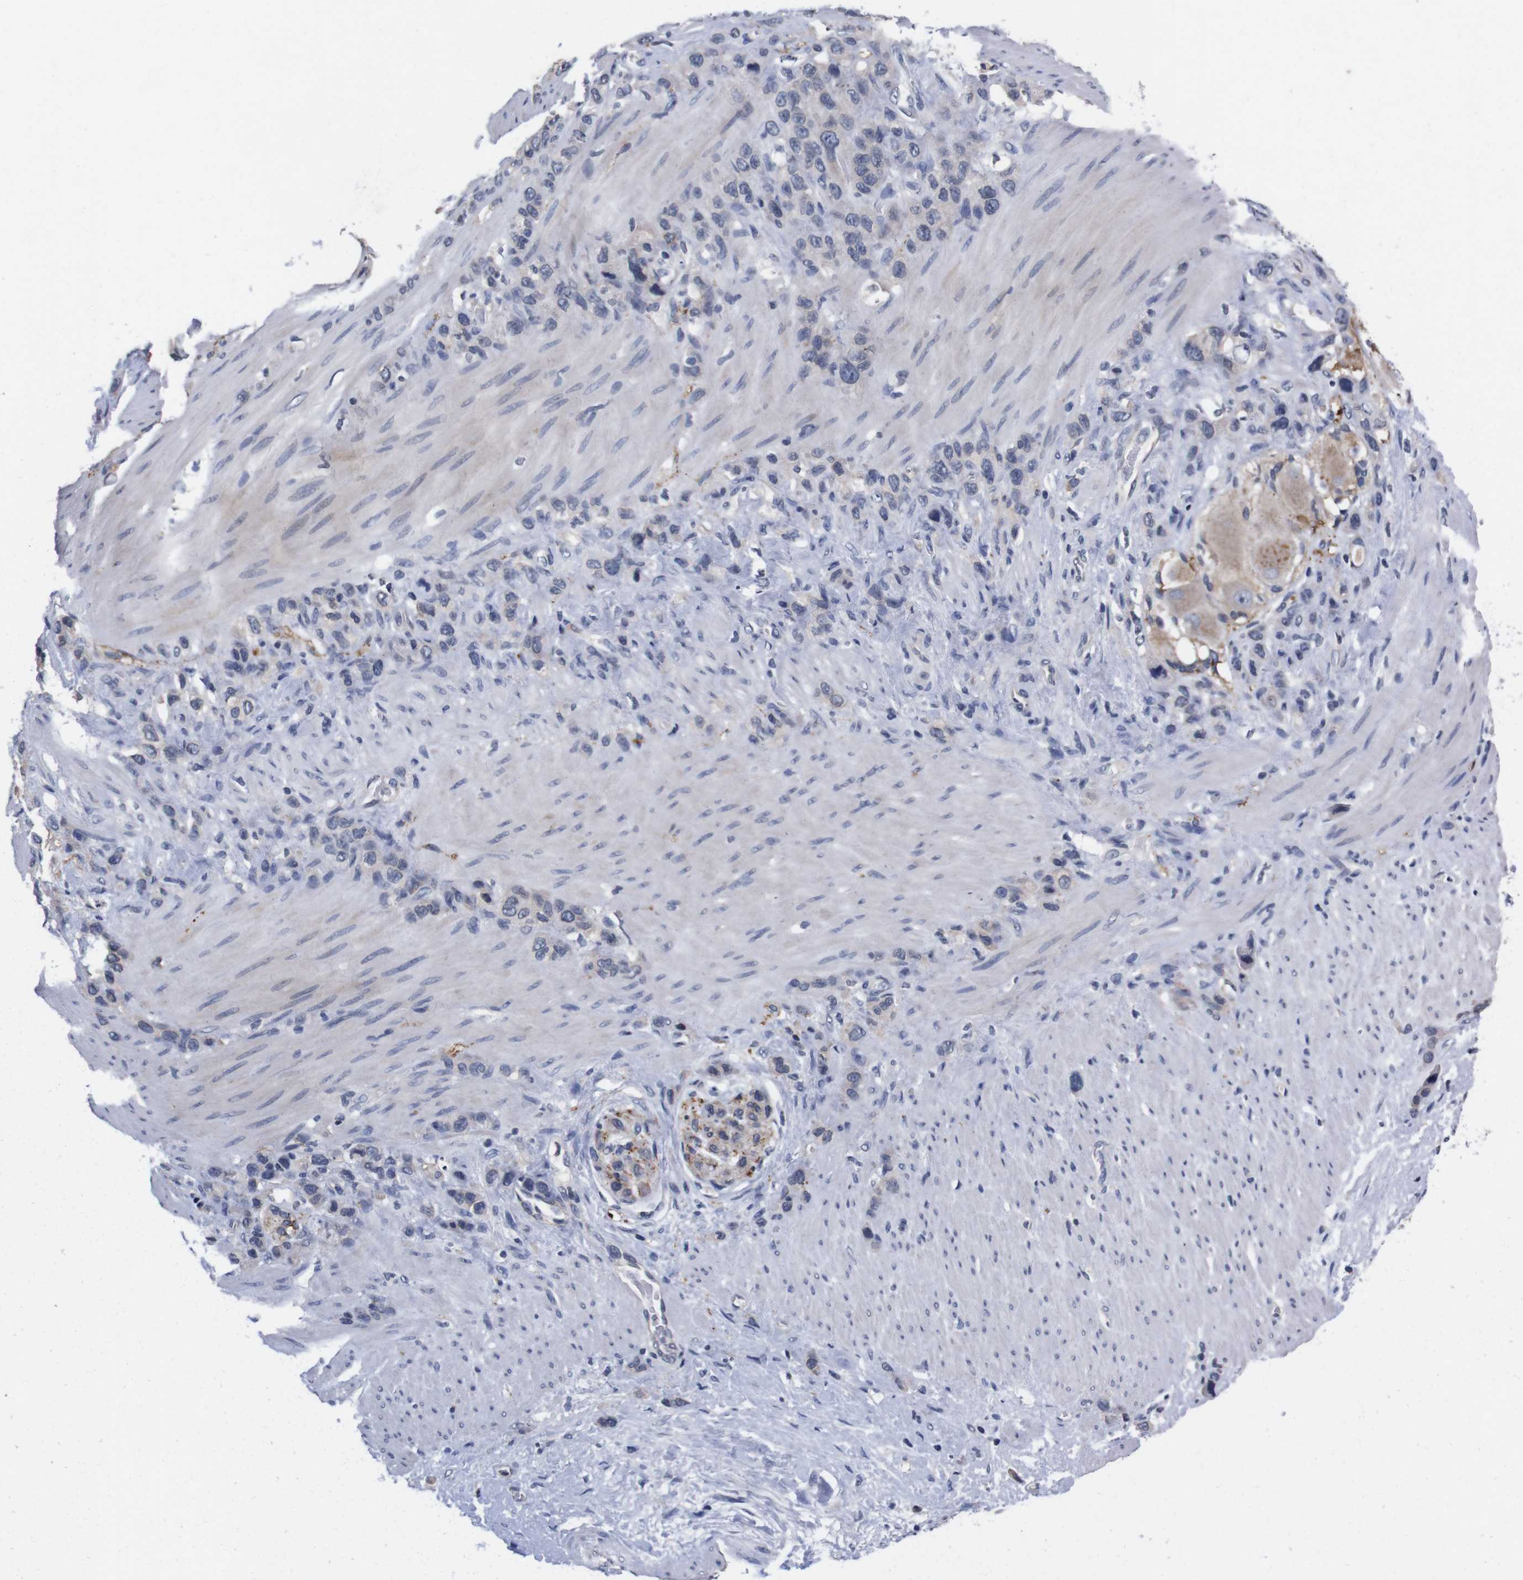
{"staining": {"intensity": "weak", "quantity": "<25%", "location": "cytoplasmic/membranous"}, "tissue": "stomach cancer", "cell_type": "Tumor cells", "image_type": "cancer", "snomed": [{"axis": "morphology", "description": "Adenocarcinoma, NOS"}, {"axis": "morphology", "description": "Adenocarcinoma, High grade"}, {"axis": "topography", "description": "Stomach, upper"}, {"axis": "topography", "description": "Stomach, lower"}], "caption": "An image of stomach adenocarcinoma stained for a protein displays no brown staining in tumor cells.", "gene": "TNFRSF21", "patient": {"sex": "female", "age": 65}}